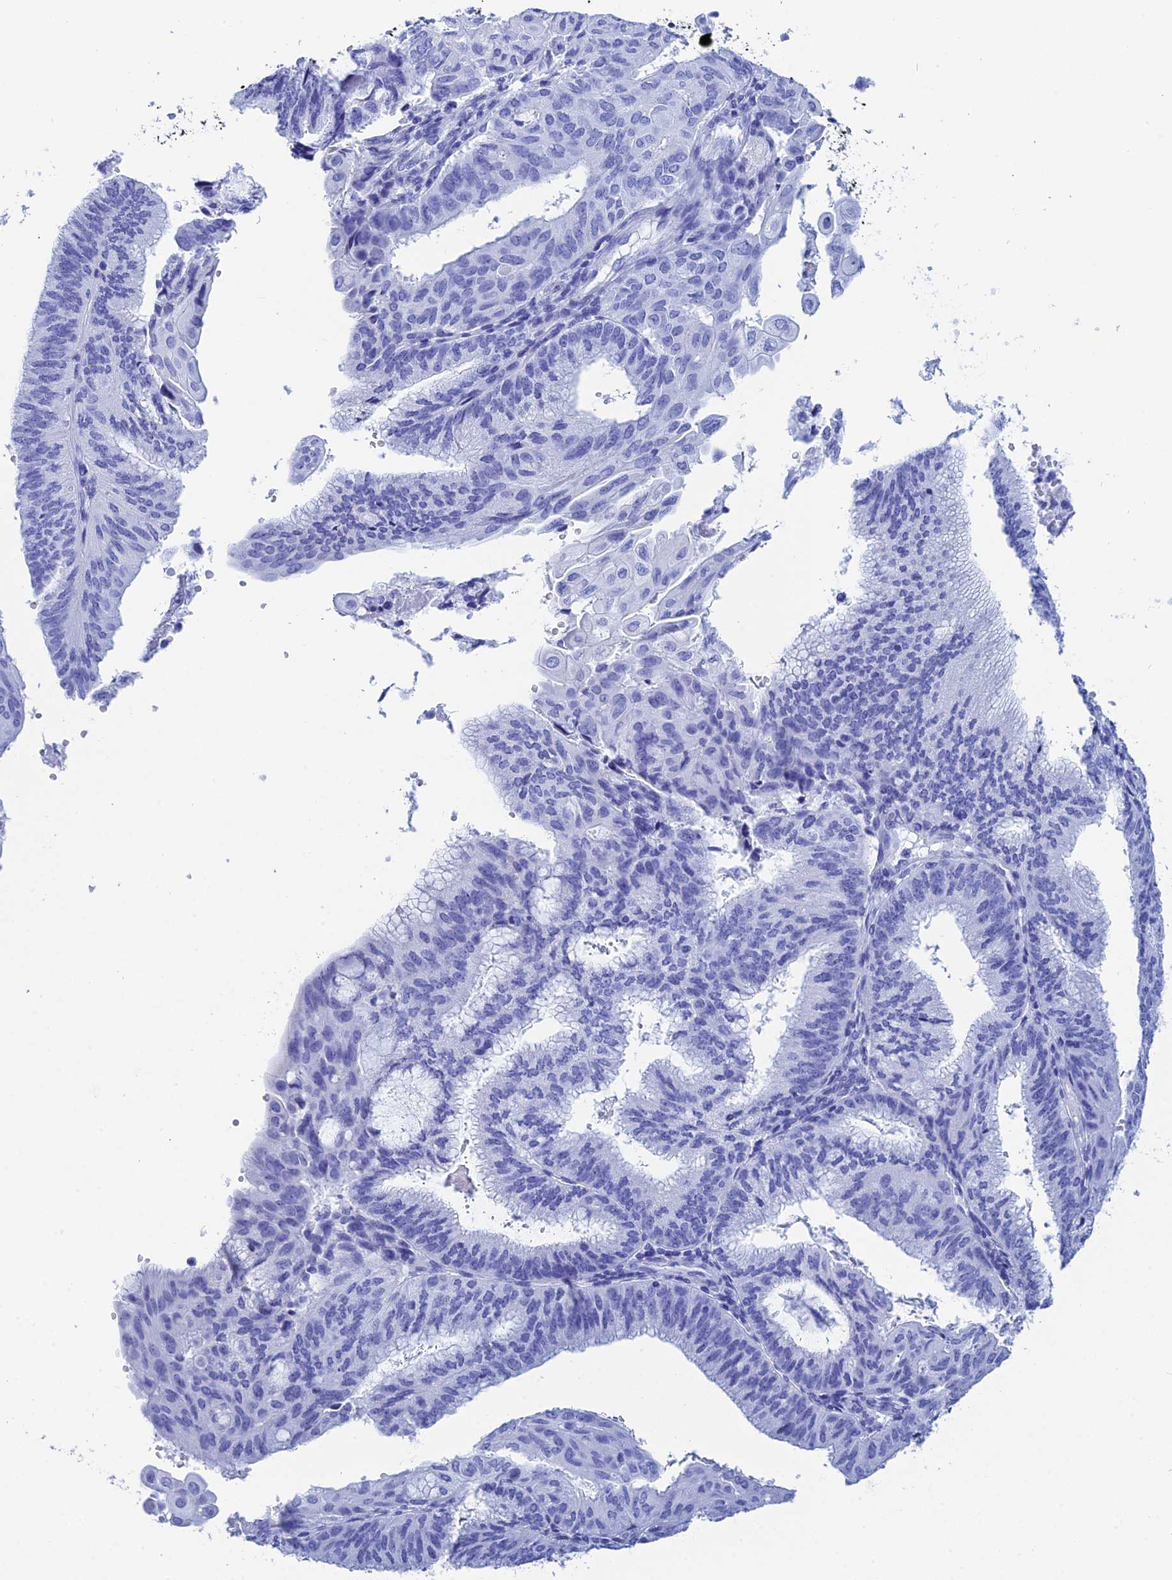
{"staining": {"intensity": "negative", "quantity": "none", "location": "none"}, "tissue": "endometrial cancer", "cell_type": "Tumor cells", "image_type": "cancer", "snomed": [{"axis": "morphology", "description": "Adenocarcinoma, NOS"}, {"axis": "topography", "description": "Endometrium"}], "caption": "DAB immunohistochemical staining of endometrial cancer demonstrates no significant positivity in tumor cells.", "gene": "TEX101", "patient": {"sex": "female", "age": 49}}